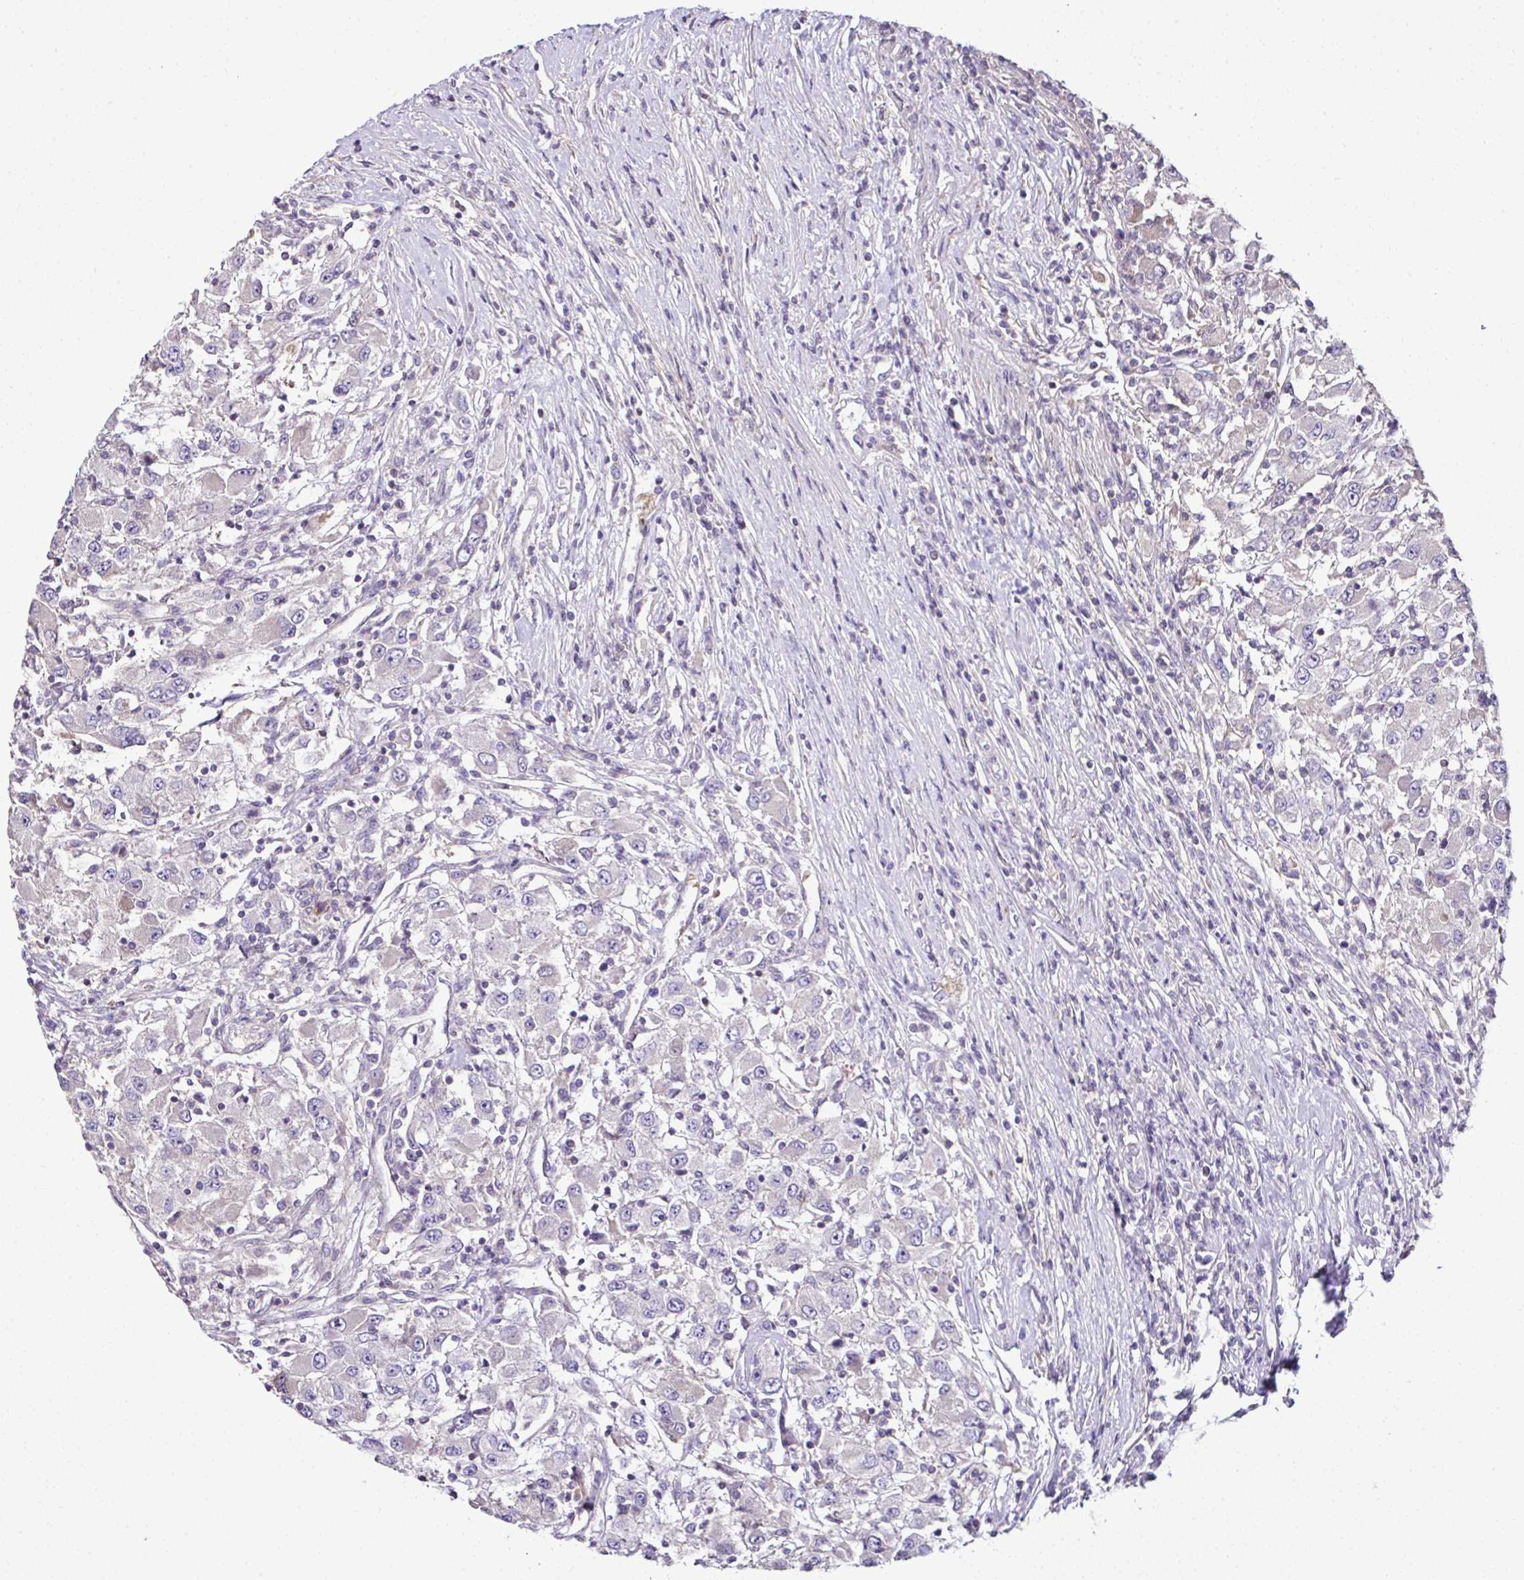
{"staining": {"intensity": "weak", "quantity": ">75%", "location": "cytoplasmic/membranous"}, "tissue": "renal cancer", "cell_type": "Tumor cells", "image_type": "cancer", "snomed": [{"axis": "morphology", "description": "Adenocarcinoma, NOS"}, {"axis": "topography", "description": "Kidney"}], "caption": "Human renal adenocarcinoma stained for a protein (brown) displays weak cytoplasmic/membranous positive staining in approximately >75% of tumor cells.", "gene": "CCDC85C", "patient": {"sex": "female", "age": 67}}